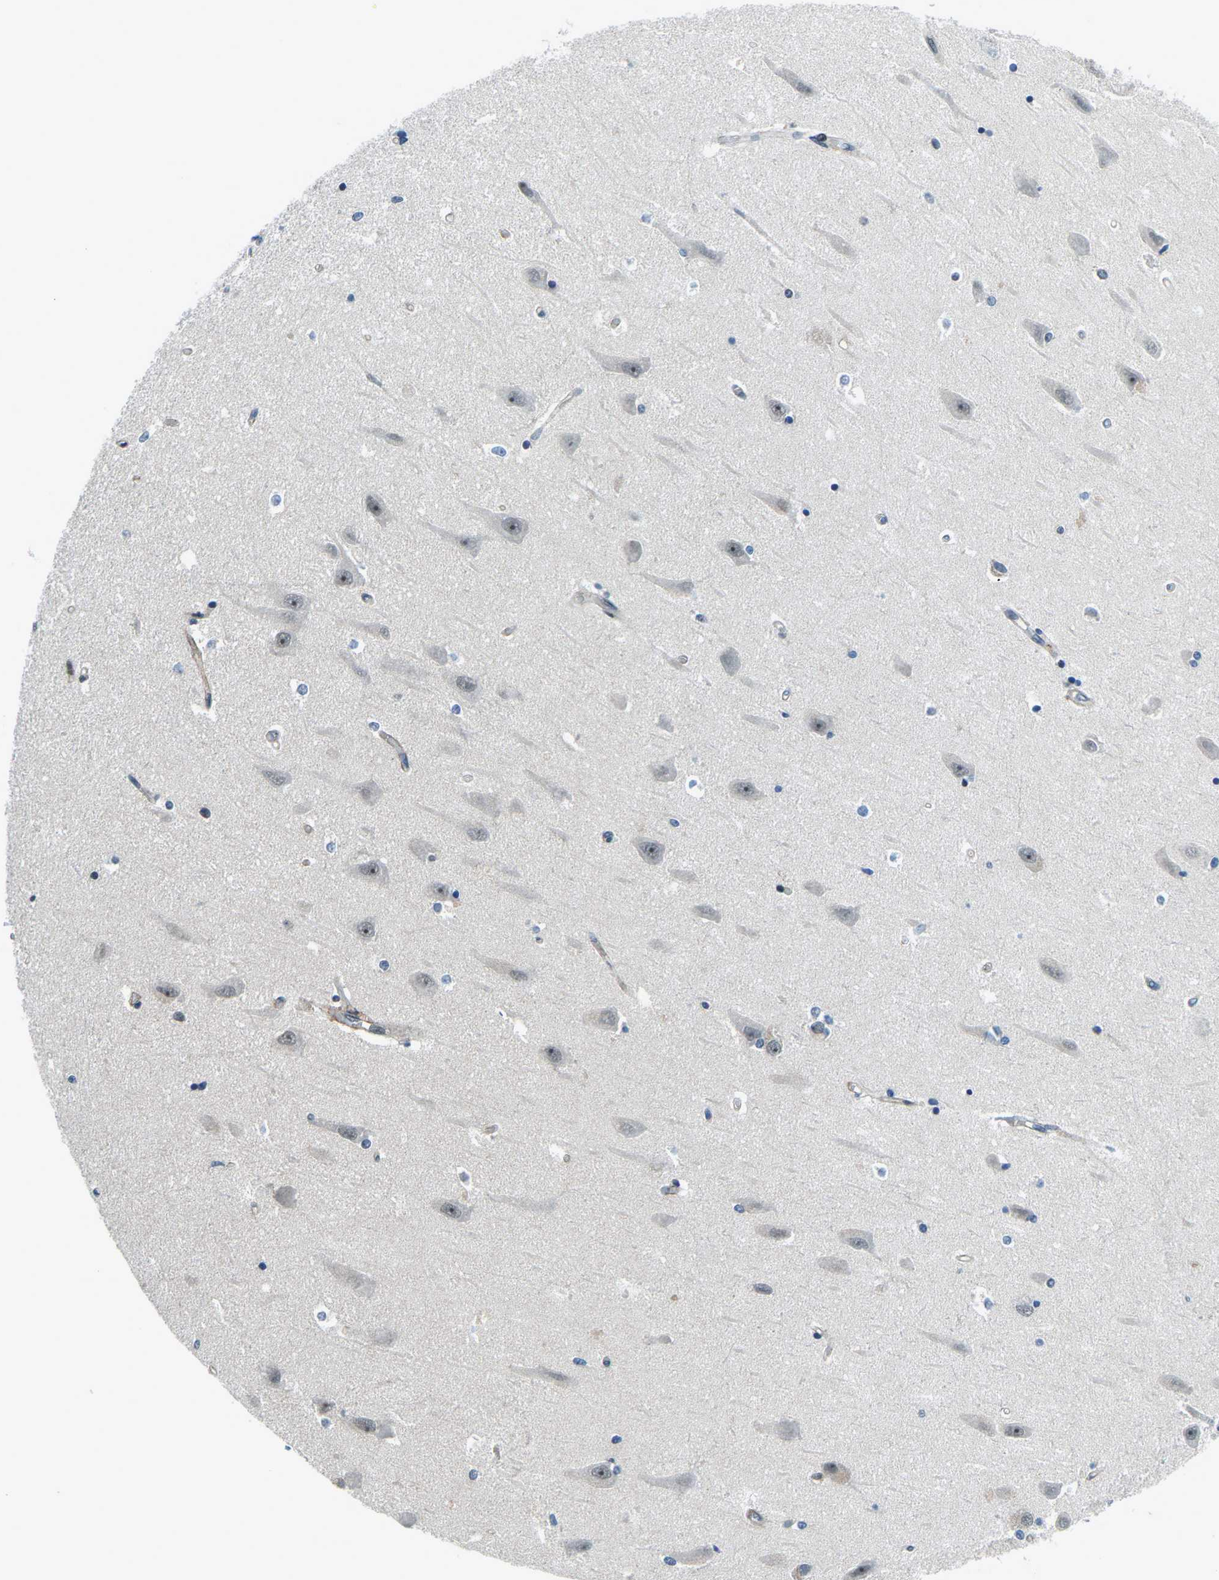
{"staining": {"intensity": "negative", "quantity": "none", "location": "none"}, "tissue": "hippocampus", "cell_type": "Glial cells", "image_type": "normal", "snomed": [{"axis": "morphology", "description": "Normal tissue, NOS"}, {"axis": "topography", "description": "Hippocampus"}], "caption": "This is an immunohistochemistry photomicrograph of benign hippocampus. There is no positivity in glial cells.", "gene": "PRCC", "patient": {"sex": "male", "age": 45}}